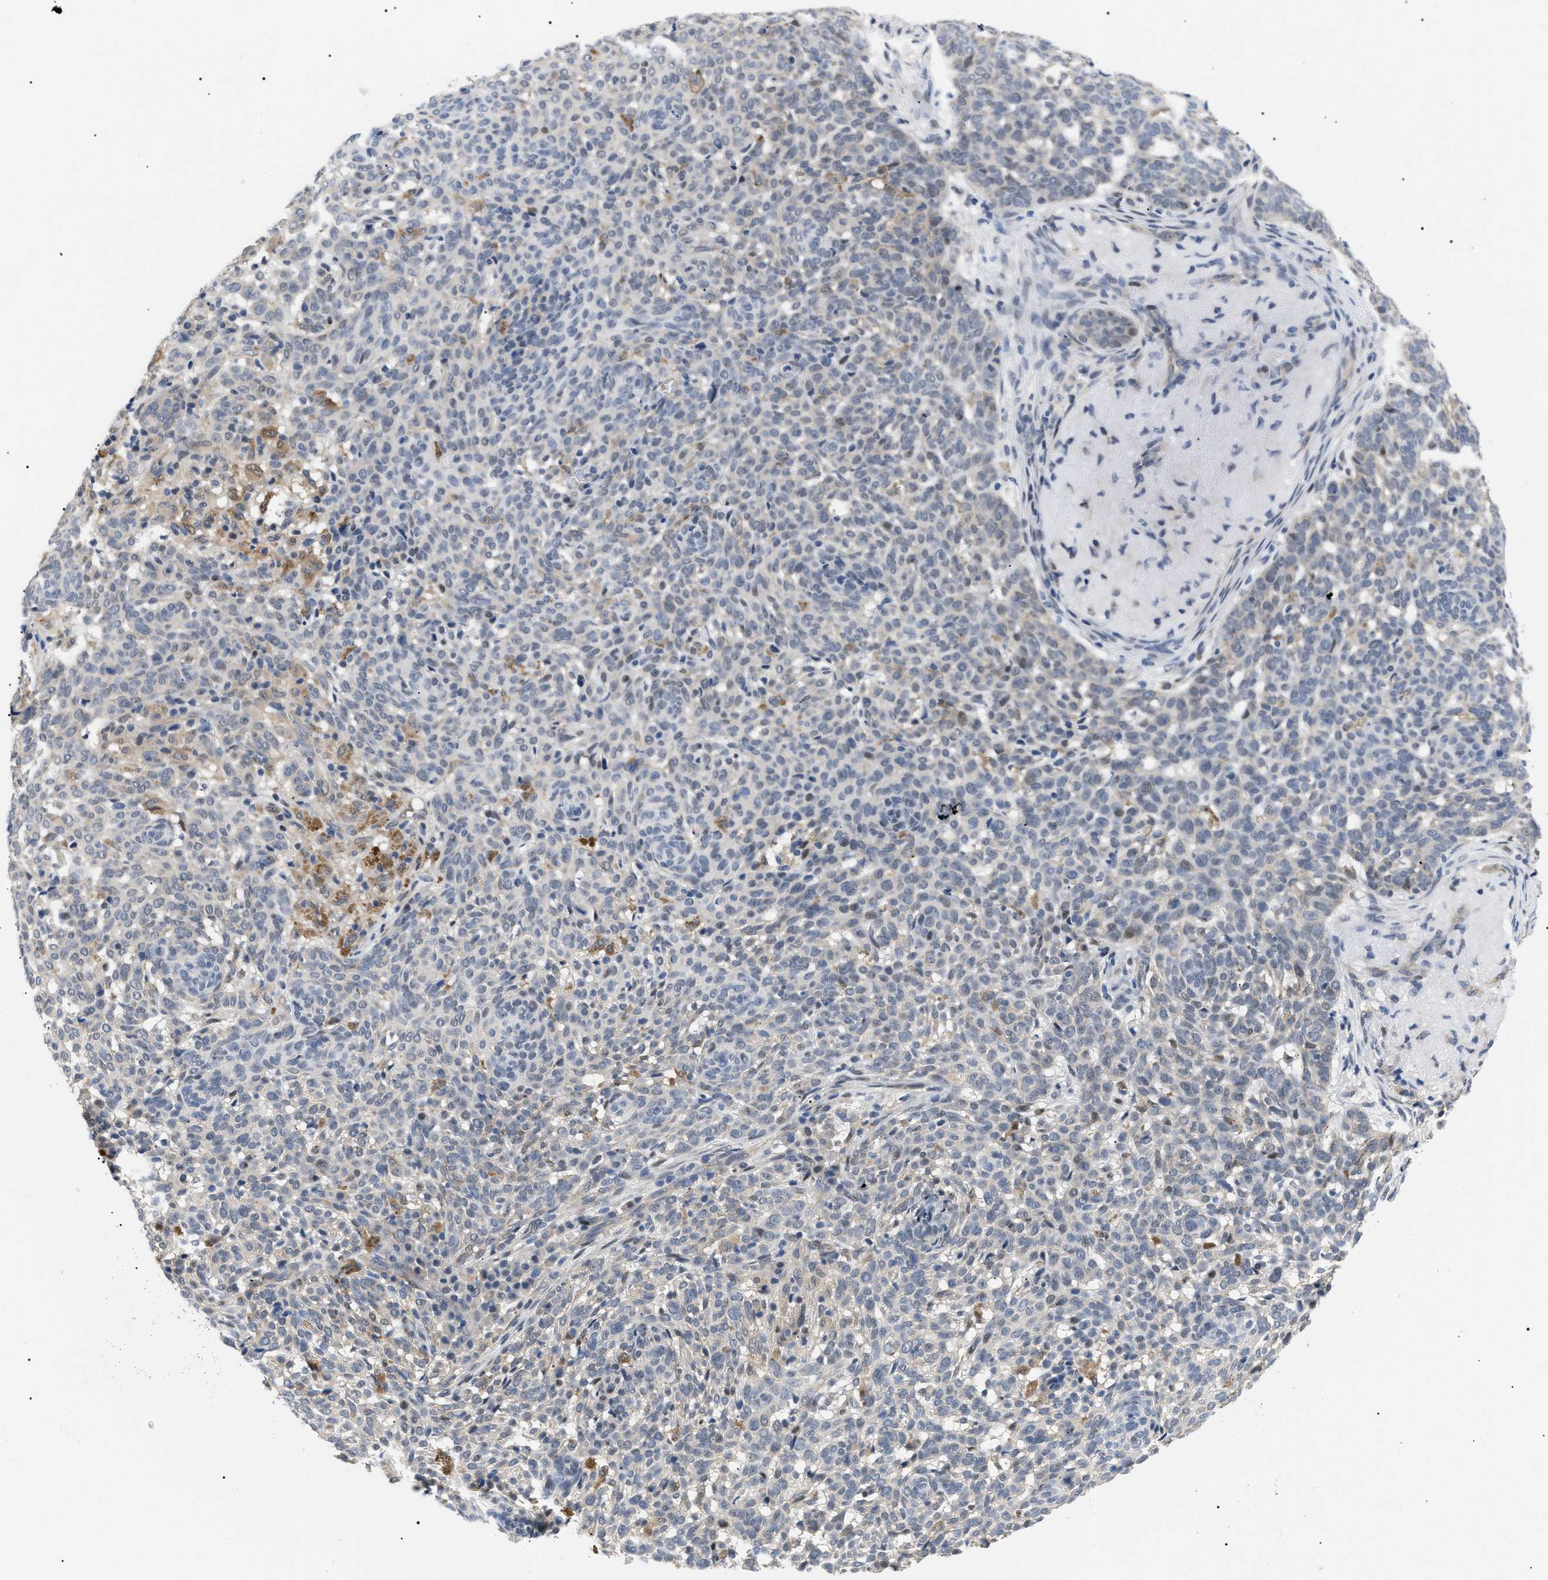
{"staining": {"intensity": "weak", "quantity": "25%-75%", "location": "cytoplasmic/membranous,nuclear"}, "tissue": "skin cancer", "cell_type": "Tumor cells", "image_type": "cancer", "snomed": [{"axis": "morphology", "description": "Basal cell carcinoma"}, {"axis": "topography", "description": "Skin"}], "caption": "Immunohistochemical staining of human skin cancer (basal cell carcinoma) demonstrates low levels of weak cytoplasmic/membranous and nuclear staining in about 25%-75% of tumor cells.", "gene": "GARRE1", "patient": {"sex": "male", "age": 85}}